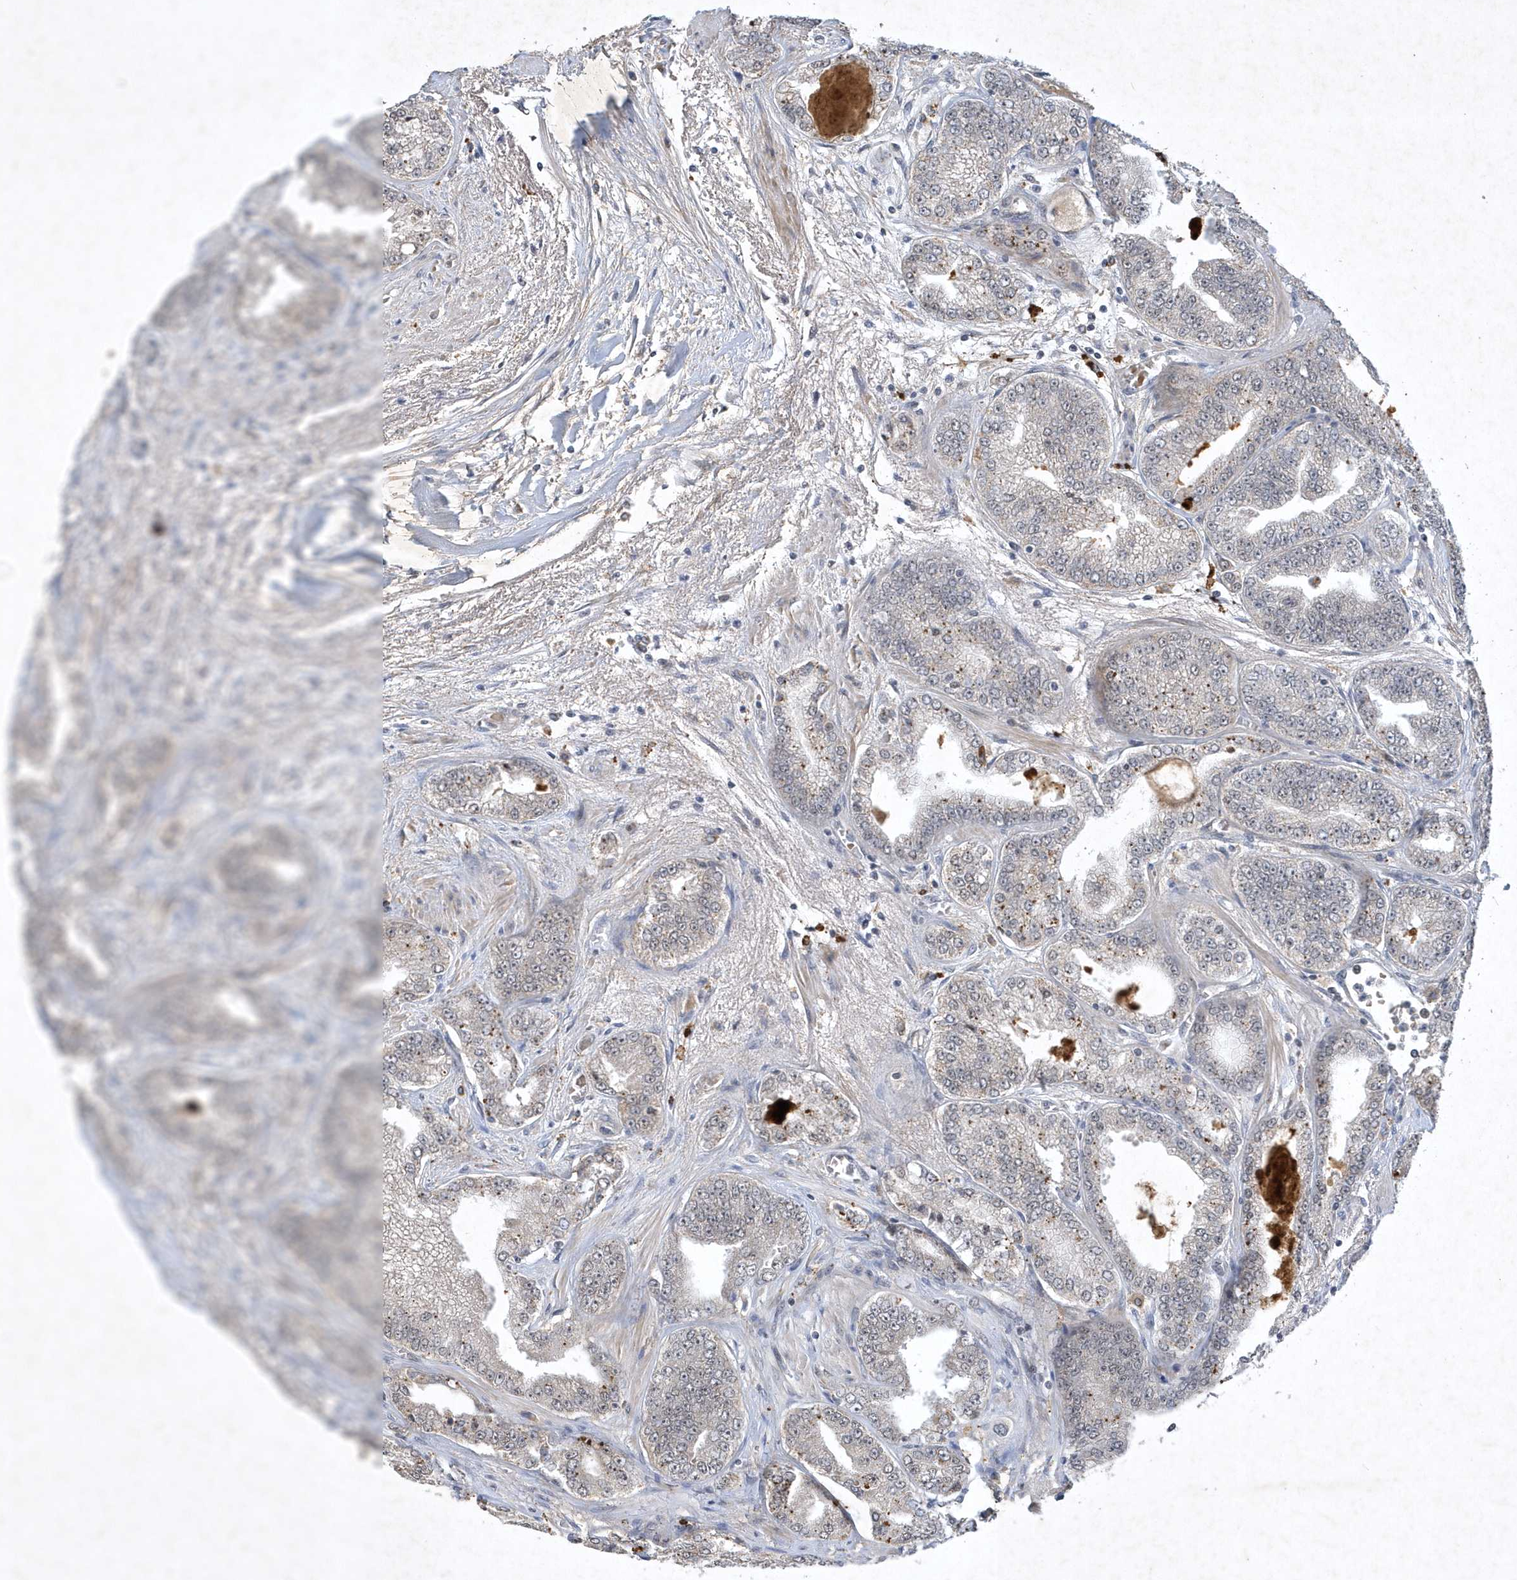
{"staining": {"intensity": "weak", "quantity": "<25%", "location": "cytoplasmic/membranous"}, "tissue": "prostate cancer", "cell_type": "Tumor cells", "image_type": "cancer", "snomed": [{"axis": "morphology", "description": "Adenocarcinoma, High grade"}, {"axis": "topography", "description": "Prostate"}], "caption": "This is an immunohistochemistry micrograph of prostate cancer (high-grade adenocarcinoma). There is no positivity in tumor cells.", "gene": "THG1L", "patient": {"sex": "male", "age": 71}}